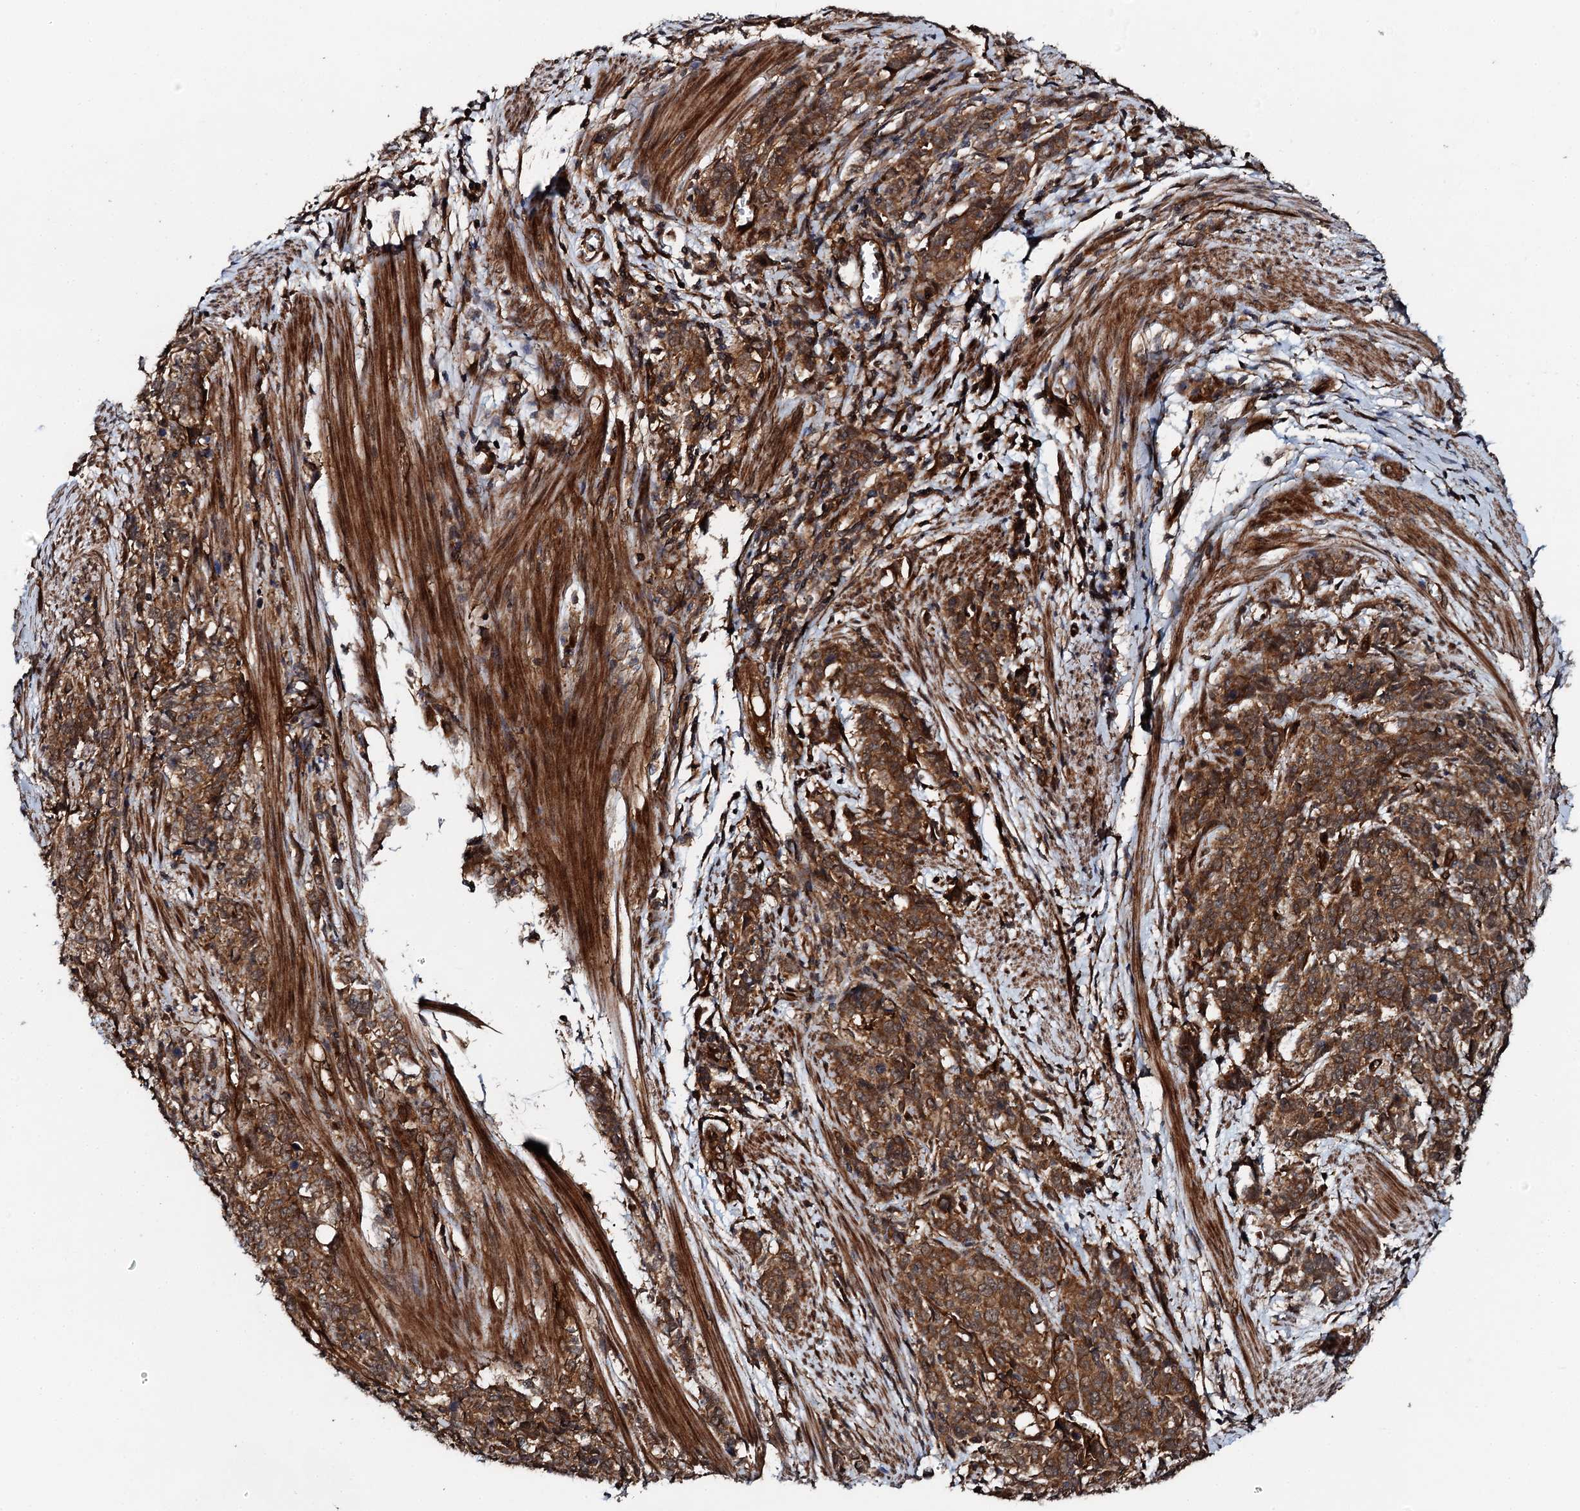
{"staining": {"intensity": "moderate", "quantity": ">75%", "location": "cytoplasmic/membranous"}, "tissue": "cervical cancer", "cell_type": "Tumor cells", "image_type": "cancer", "snomed": [{"axis": "morphology", "description": "Squamous cell carcinoma, NOS"}, {"axis": "topography", "description": "Cervix"}], "caption": "Immunohistochemical staining of human squamous cell carcinoma (cervical) reveals medium levels of moderate cytoplasmic/membranous expression in about >75% of tumor cells.", "gene": "FLYWCH1", "patient": {"sex": "female", "age": 60}}